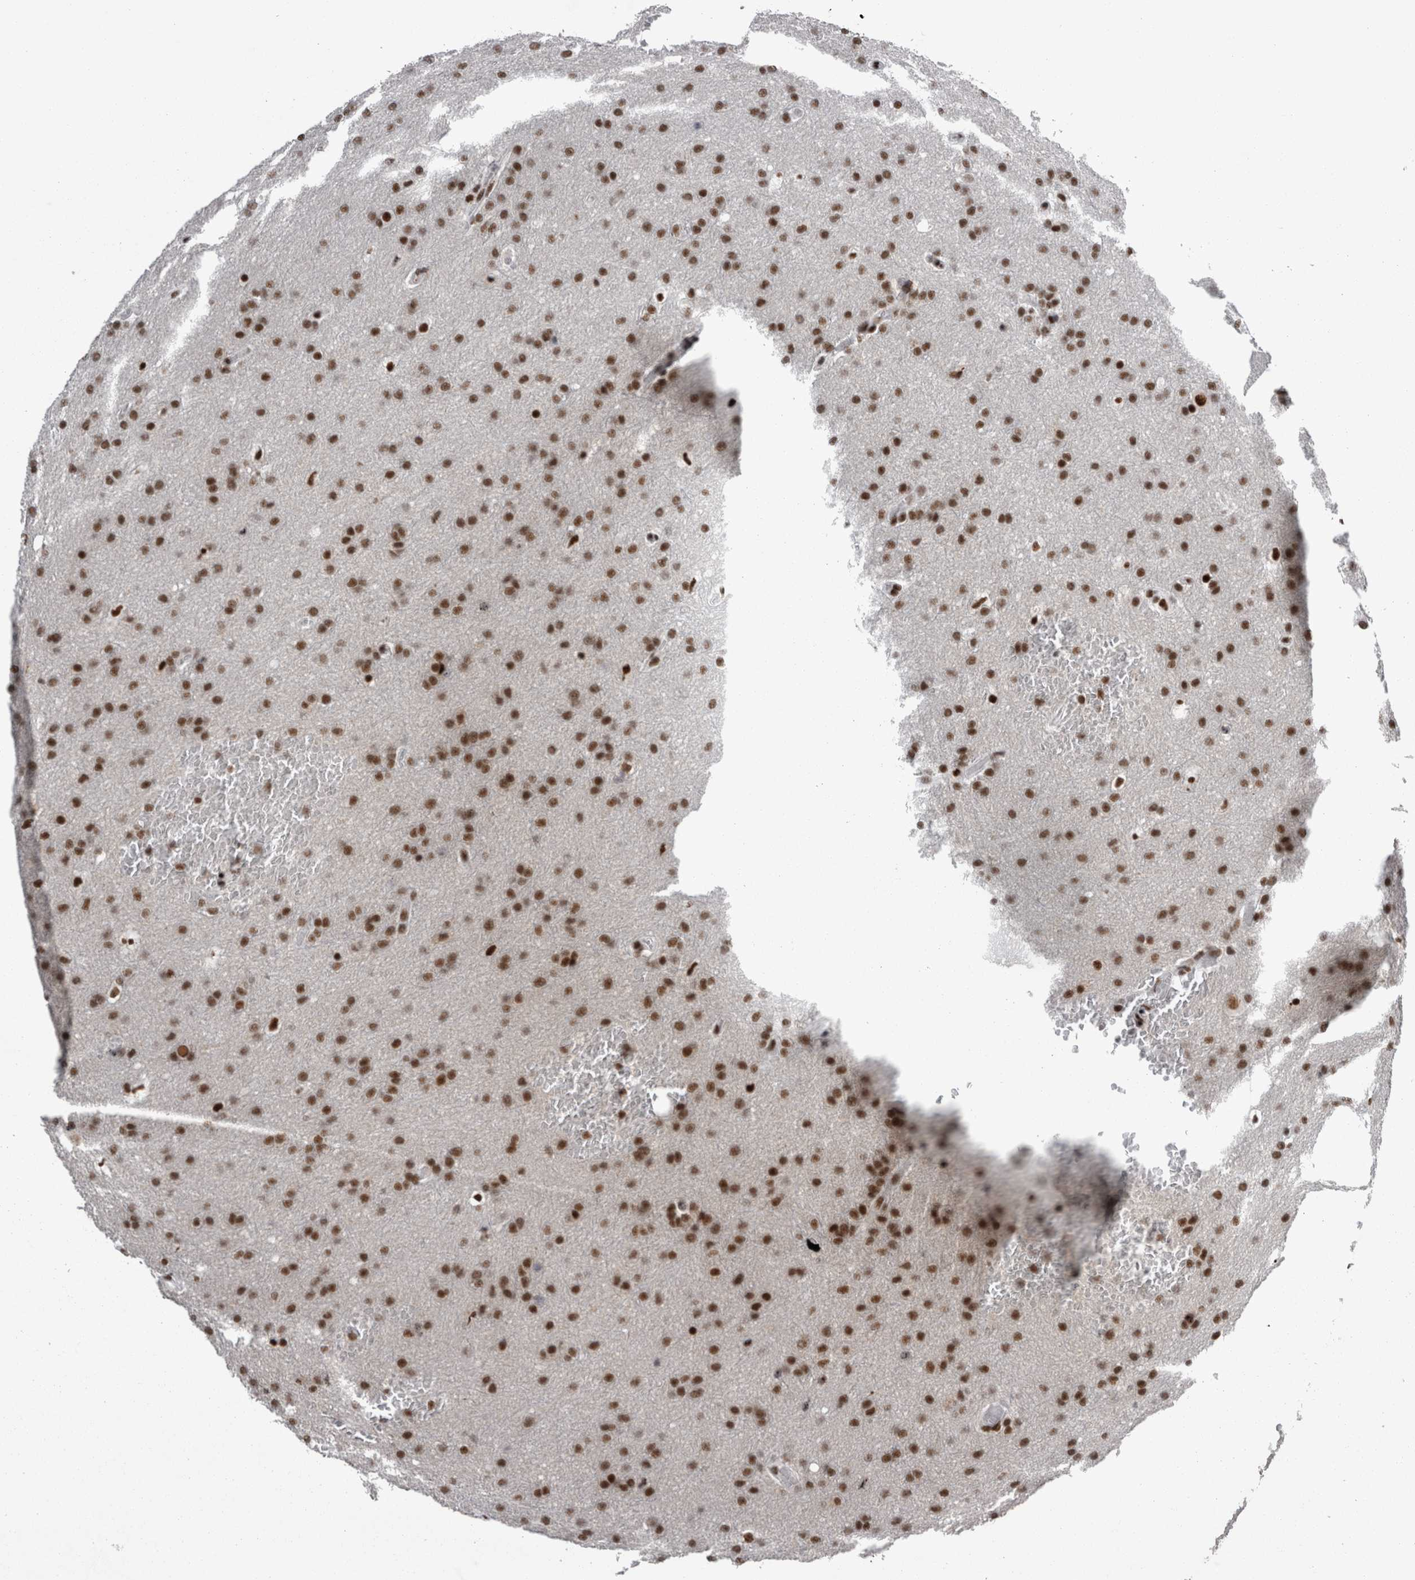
{"staining": {"intensity": "strong", "quantity": ">75%", "location": "nuclear"}, "tissue": "glioma", "cell_type": "Tumor cells", "image_type": "cancer", "snomed": [{"axis": "morphology", "description": "Glioma, malignant, Low grade"}, {"axis": "topography", "description": "Brain"}], "caption": "A photomicrograph of glioma stained for a protein reveals strong nuclear brown staining in tumor cells.", "gene": "SNRNP40", "patient": {"sex": "female", "age": 37}}